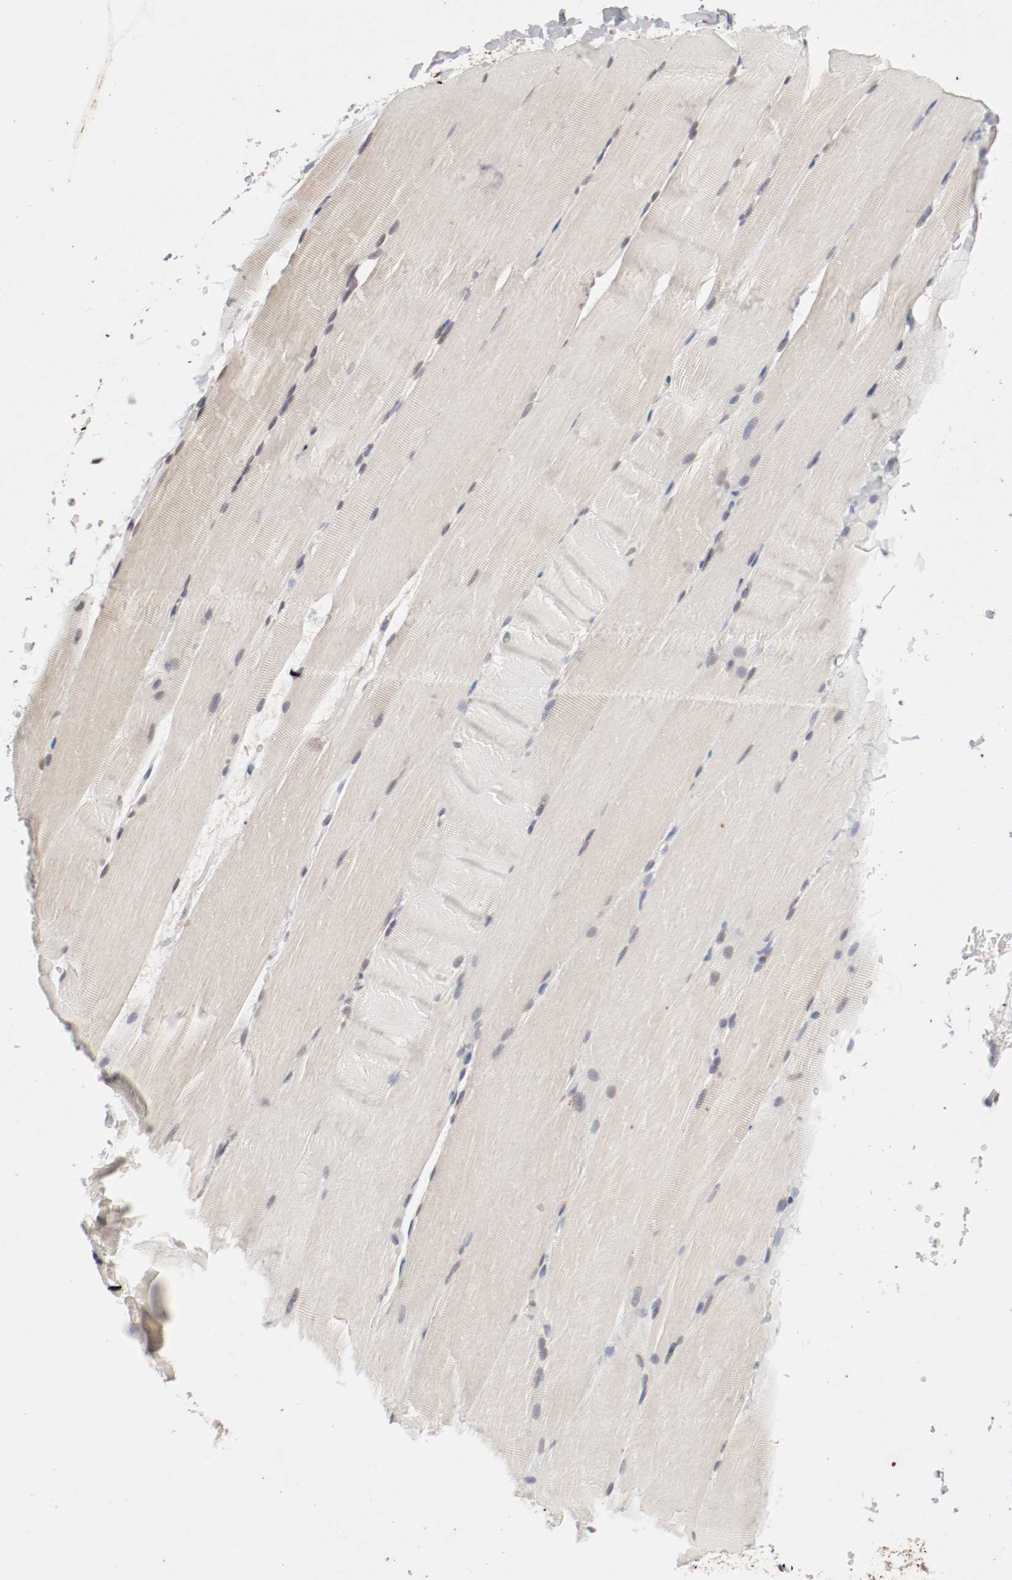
{"staining": {"intensity": "weak", "quantity": "25%-75%", "location": "cytoplasmic/membranous"}, "tissue": "skeletal muscle", "cell_type": "Myocytes", "image_type": "normal", "snomed": [{"axis": "morphology", "description": "Normal tissue, NOS"}, {"axis": "topography", "description": "Skeletal muscle"}, {"axis": "topography", "description": "Parathyroid gland"}], "caption": "The micrograph reveals a brown stain indicating the presence of a protein in the cytoplasmic/membranous of myocytes in skeletal muscle. Using DAB (brown) and hematoxylin (blue) stains, captured at high magnification using brightfield microscopy.", "gene": "CSNK2B", "patient": {"sex": "female", "age": 37}}